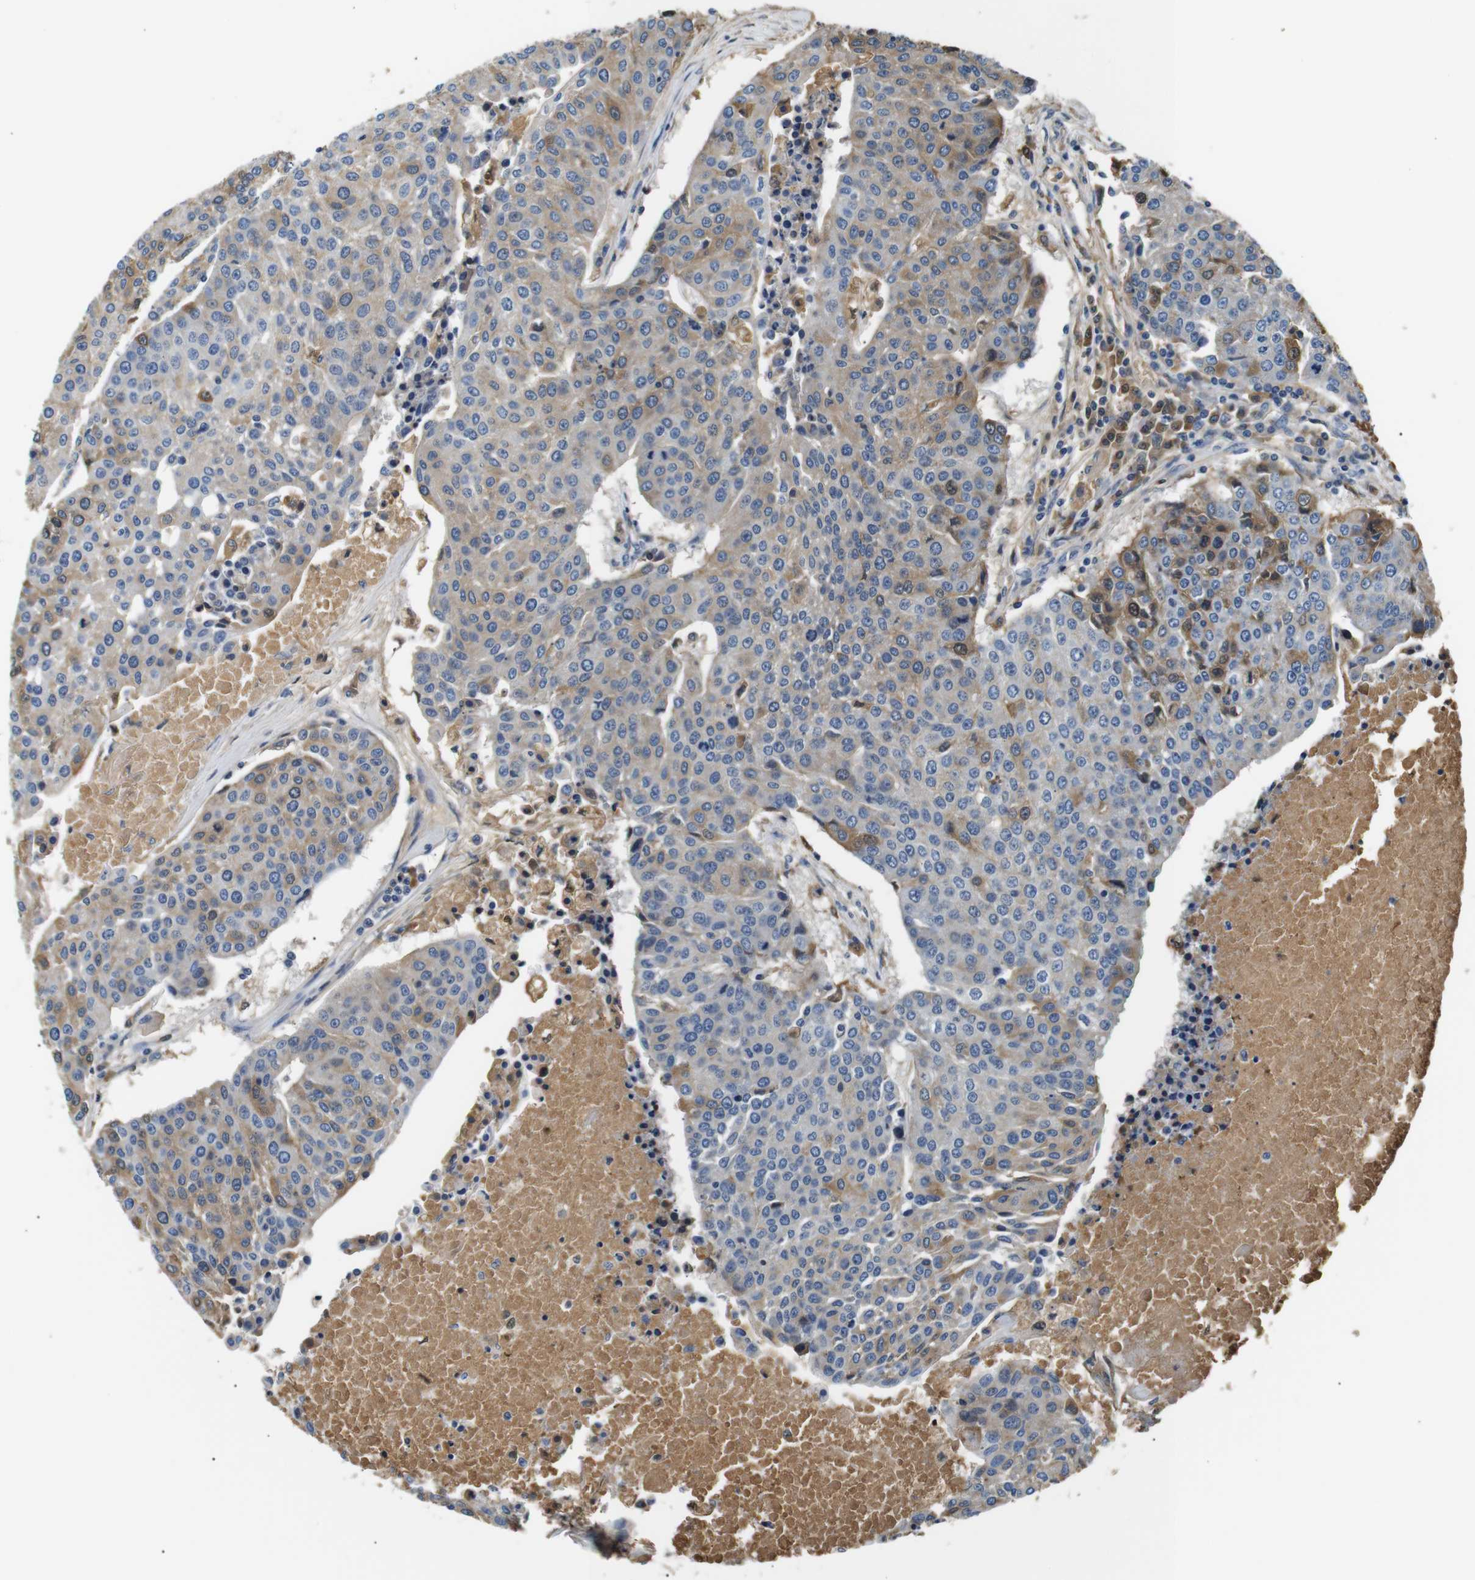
{"staining": {"intensity": "moderate", "quantity": "25%-75%", "location": "cytoplasmic/membranous"}, "tissue": "urothelial cancer", "cell_type": "Tumor cells", "image_type": "cancer", "snomed": [{"axis": "morphology", "description": "Urothelial carcinoma, High grade"}, {"axis": "topography", "description": "Urinary bladder"}], "caption": "Immunohistochemistry (DAB) staining of urothelial cancer displays moderate cytoplasmic/membranous protein staining in approximately 25%-75% of tumor cells.", "gene": "LHCGR", "patient": {"sex": "female", "age": 85}}